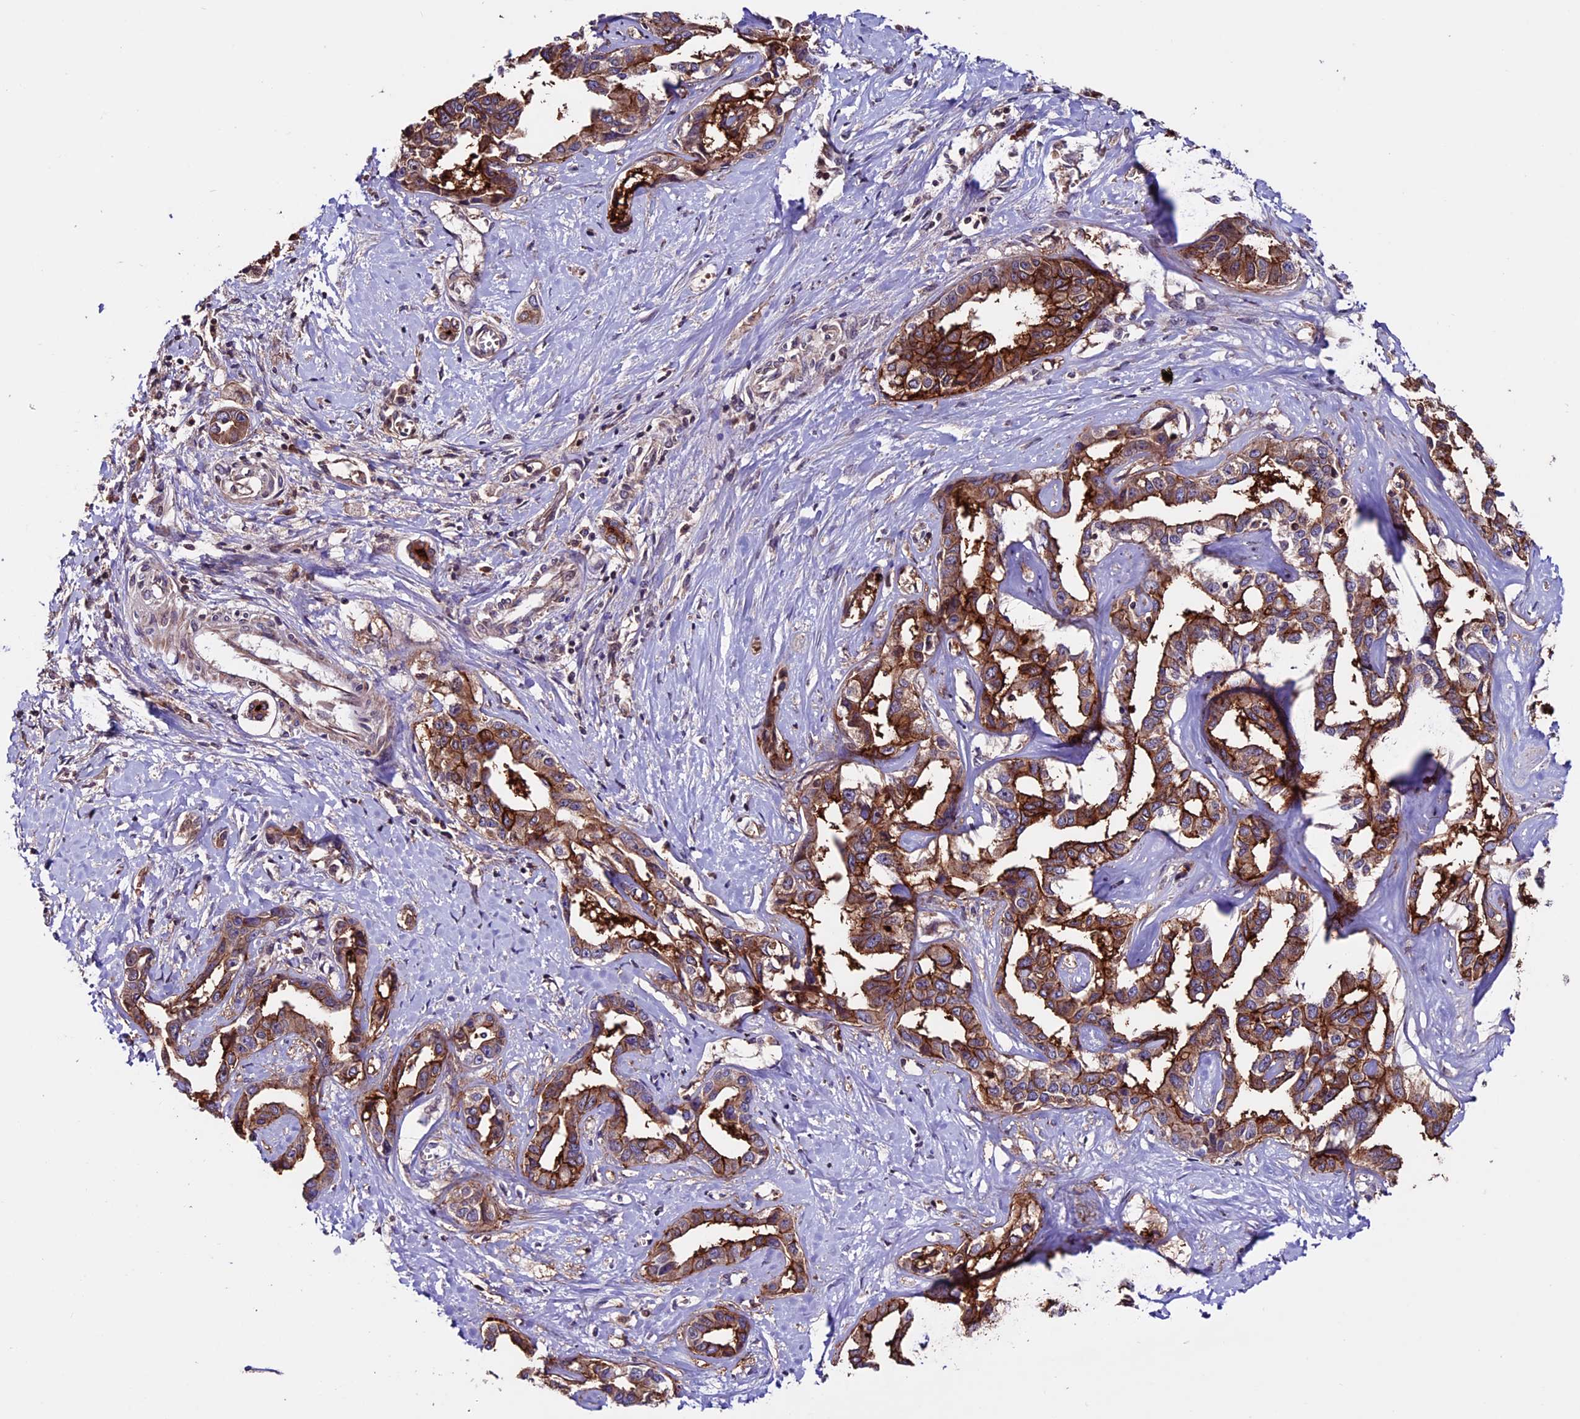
{"staining": {"intensity": "moderate", "quantity": ">75%", "location": "cytoplasmic/membranous"}, "tissue": "liver cancer", "cell_type": "Tumor cells", "image_type": "cancer", "snomed": [{"axis": "morphology", "description": "Cholangiocarcinoma"}, {"axis": "topography", "description": "Liver"}], "caption": "The micrograph demonstrates a brown stain indicating the presence of a protein in the cytoplasmic/membranous of tumor cells in liver cancer. (DAB (3,3'-diaminobenzidine) IHC, brown staining for protein, blue staining for nuclei).", "gene": "ZNF598", "patient": {"sex": "male", "age": 59}}